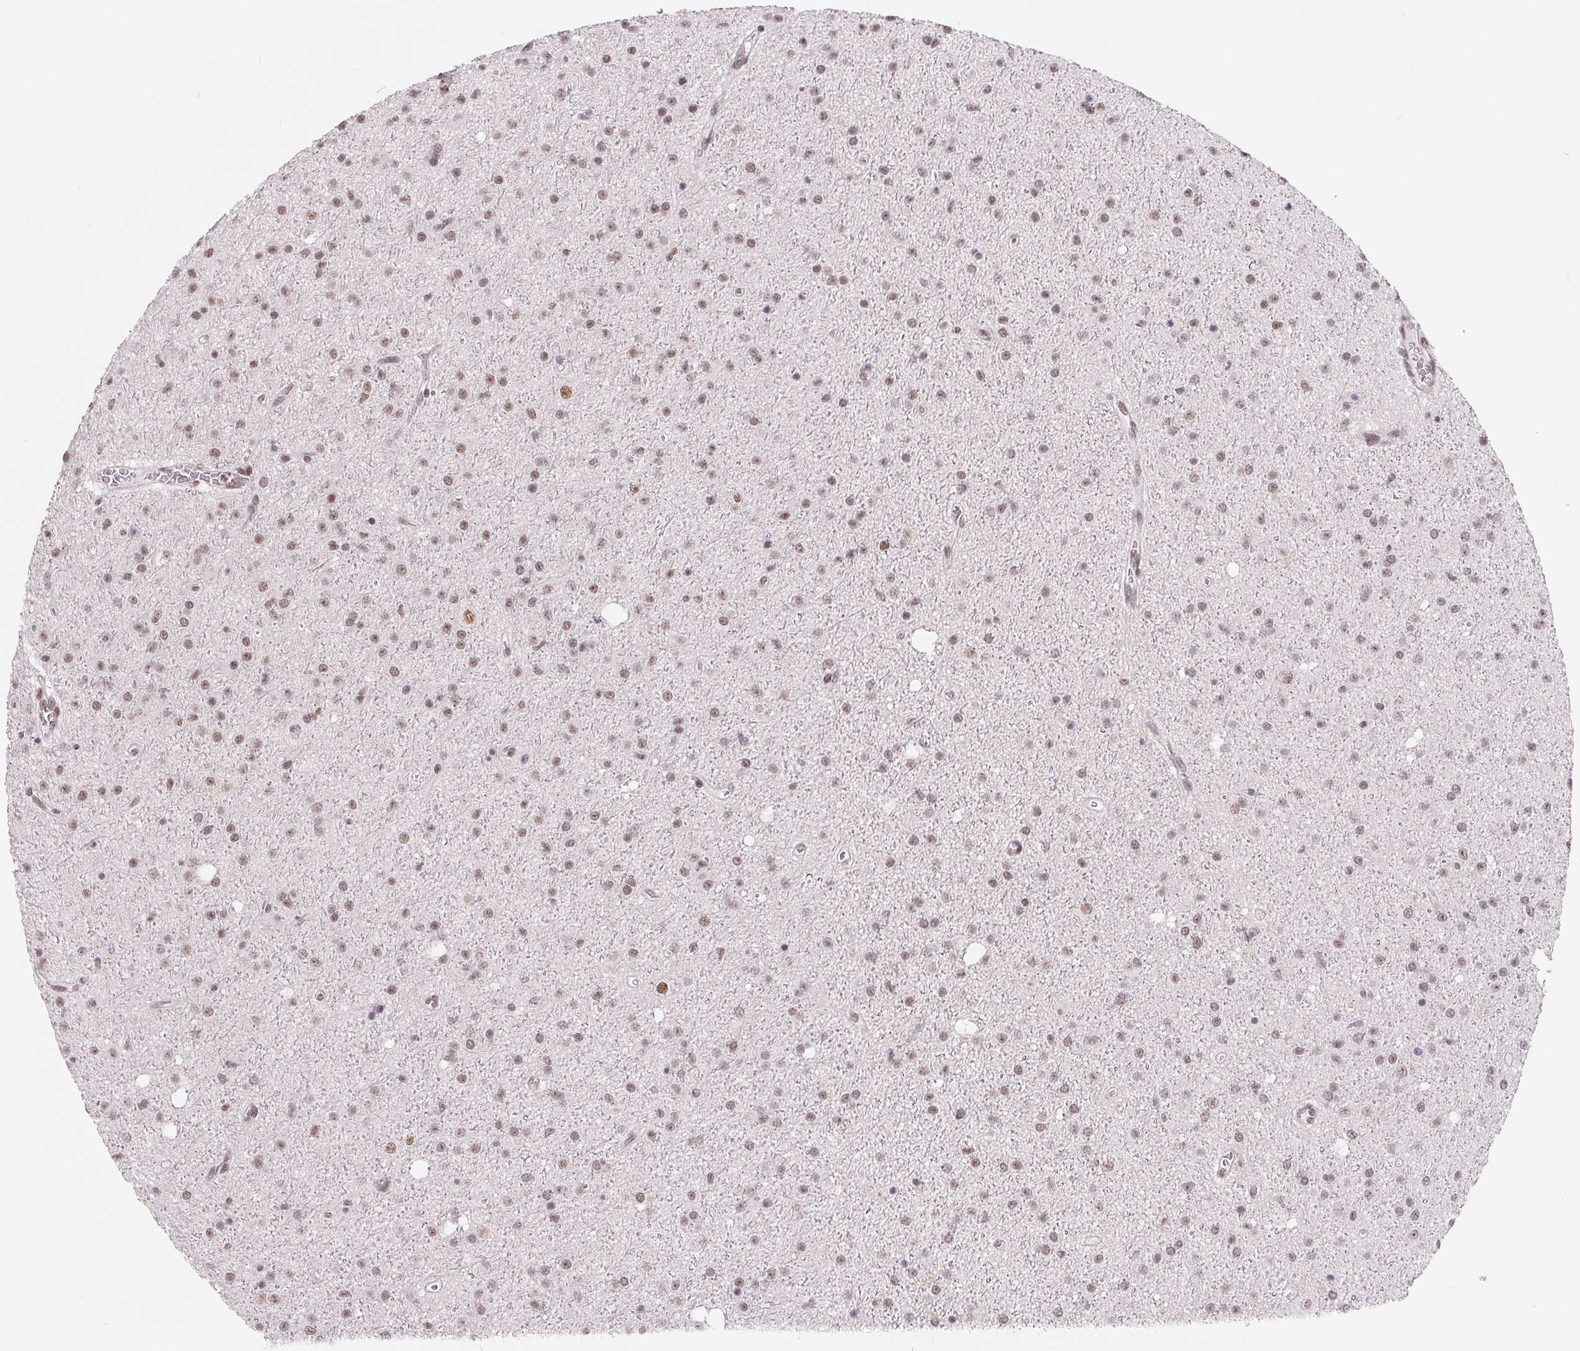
{"staining": {"intensity": "moderate", "quantity": ">75%", "location": "nuclear"}, "tissue": "glioma", "cell_type": "Tumor cells", "image_type": "cancer", "snomed": [{"axis": "morphology", "description": "Glioma, malignant, Low grade"}, {"axis": "topography", "description": "Brain"}], "caption": "A medium amount of moderate nuclear staining is present in about >75% of tumor cells in glioma tissue. (DAB IHC with brightfield microscopy, high magnification).", "gene": "TCERG1", "patient": {"sex": "male", "age": 27}}